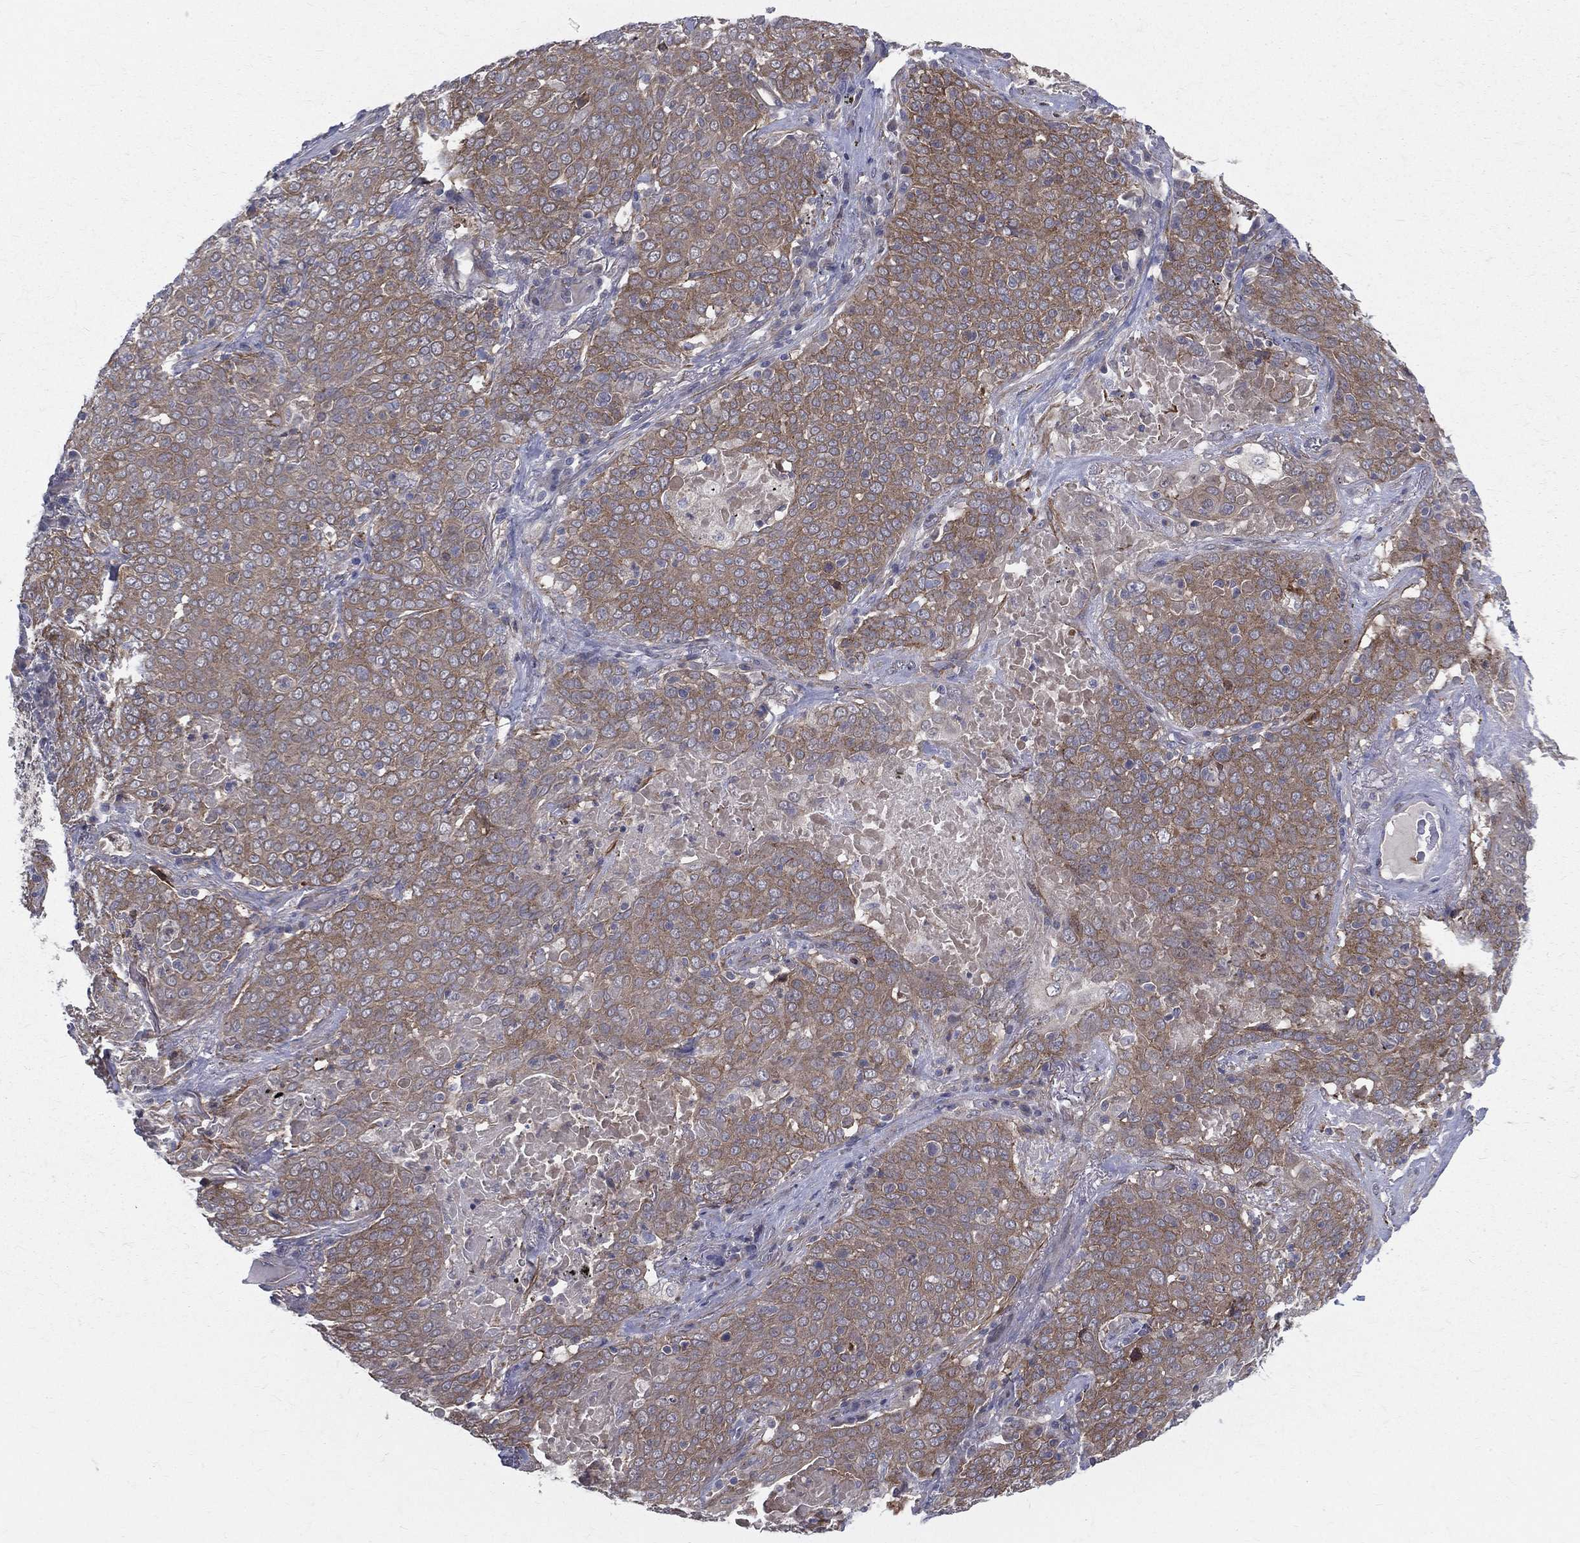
{"staining": {"intensity": "moderate", "quantity": ">75%", "location": "cytoplasmic/membranous"}, "tissue": "lung cancer", "cell_type": "Tumor cells", "image_type": "cancer", "snomed": [{"axis": "morphology", "description": "Squamous cell carcinoma, NOS"}, {"axis": "topography", "description": "Lung"}], "caption": "Protein staining of lung squamous cell carcinoma tissue reveals moderate cytoplasmic/membranous positivity in approximately >75% of tumor cells. The protein of interest is stained brown, and the nuclei are stained in blue (DAB (3,3'-diaminobenzidine) IHC with brightfield microscopy, high magnification).", "gene": "POMZP3", "patient": {"sex": "male", "age": 82}}